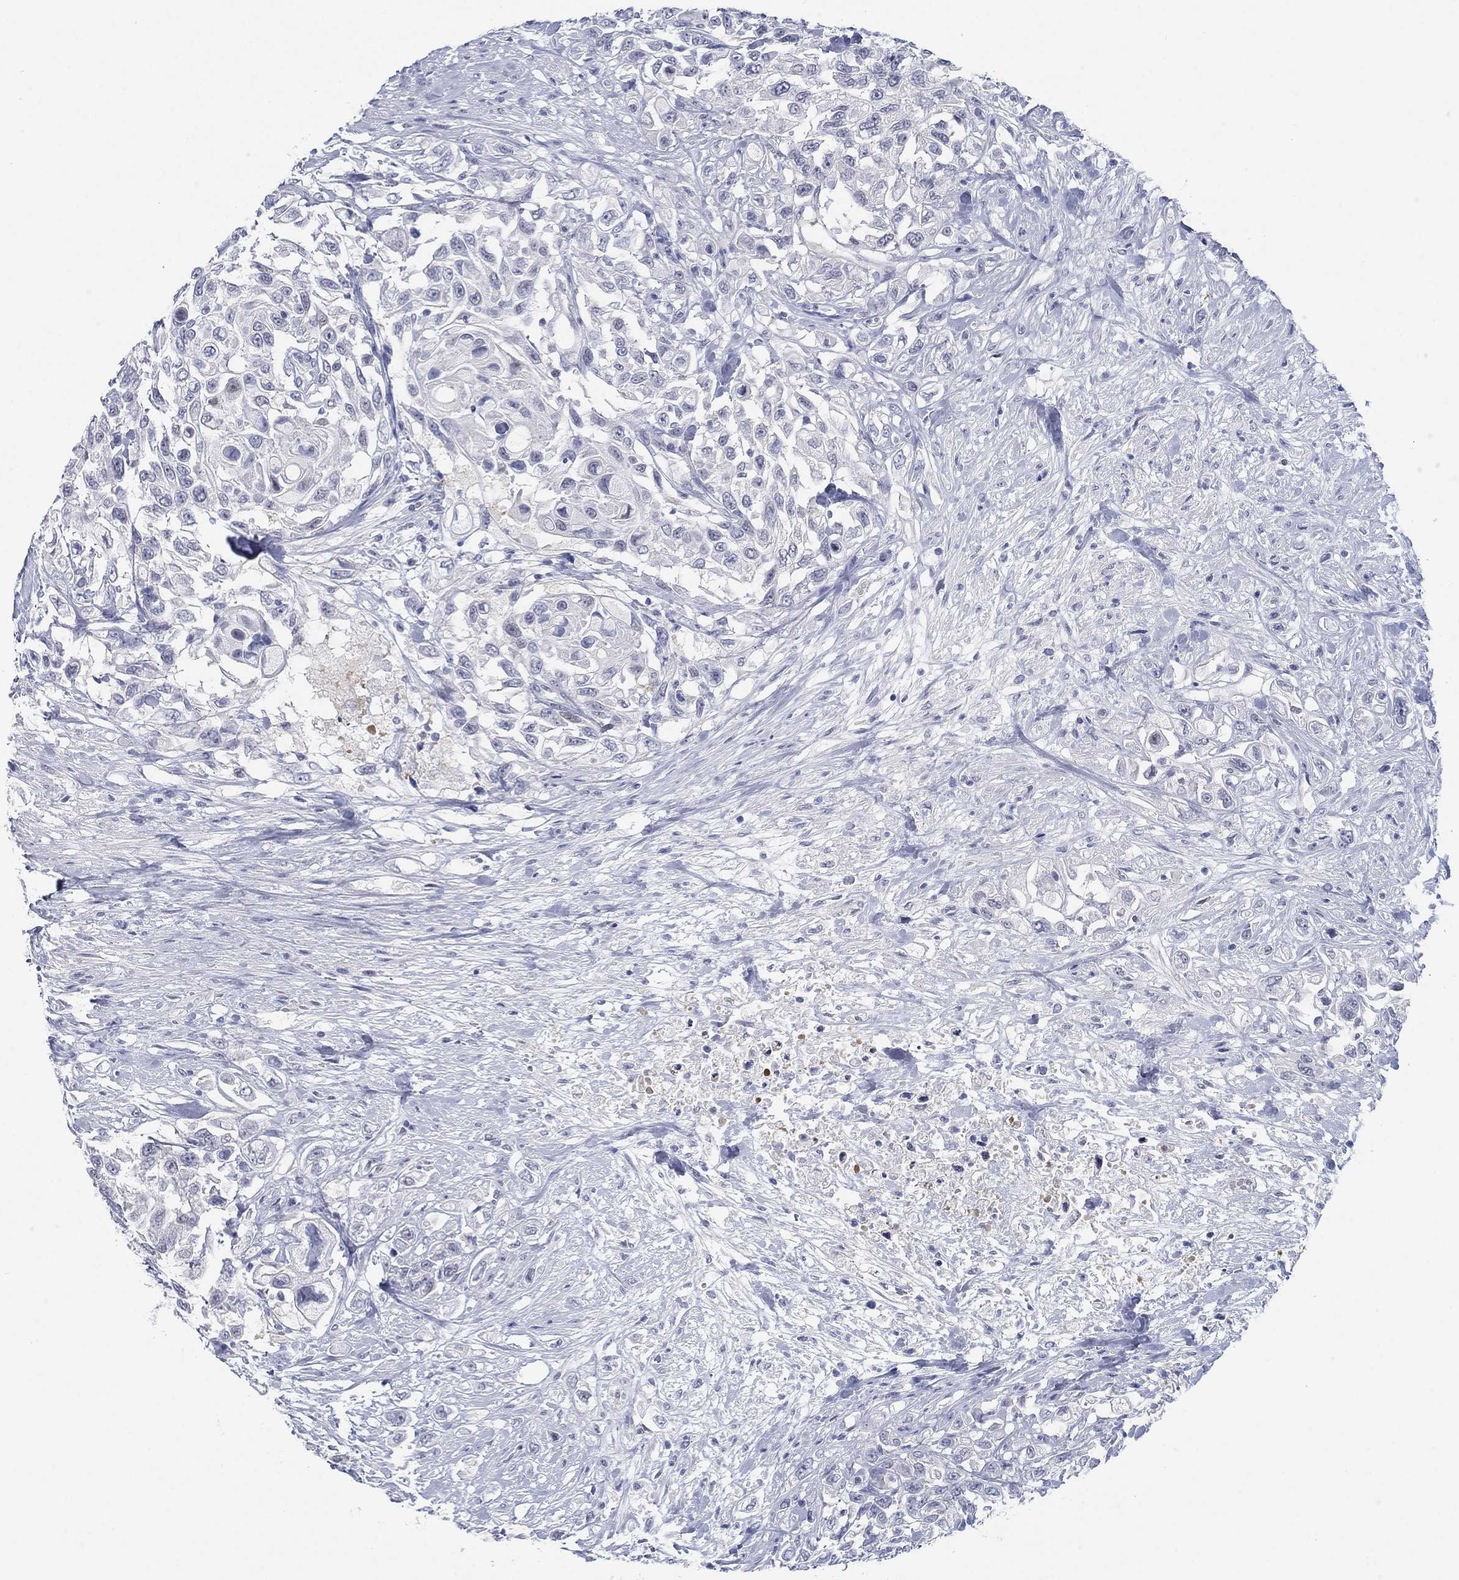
{"staining": {"intensity": "negative", "quantity": "none", "location": "none"}, "tissue": "urothelial cancer", "cell_type": "Tumor cells", "image_type": "cancer", "snomed": [{"axis": "morphology", "description": "Urothelial carcinoma, High grade"}, {"axis": "topography", "description": "Urinary bladder"}], "caption": "This histopathology image is of high-grade urothelial carcinoma stained with immunohistochemistry (IHC) to label a protein in brown with the nuclei are counter-stained blue. There is no positivity in tumor cells.", "gene": "DNAL1", "patient": {"sex": "female", "age": 56}}